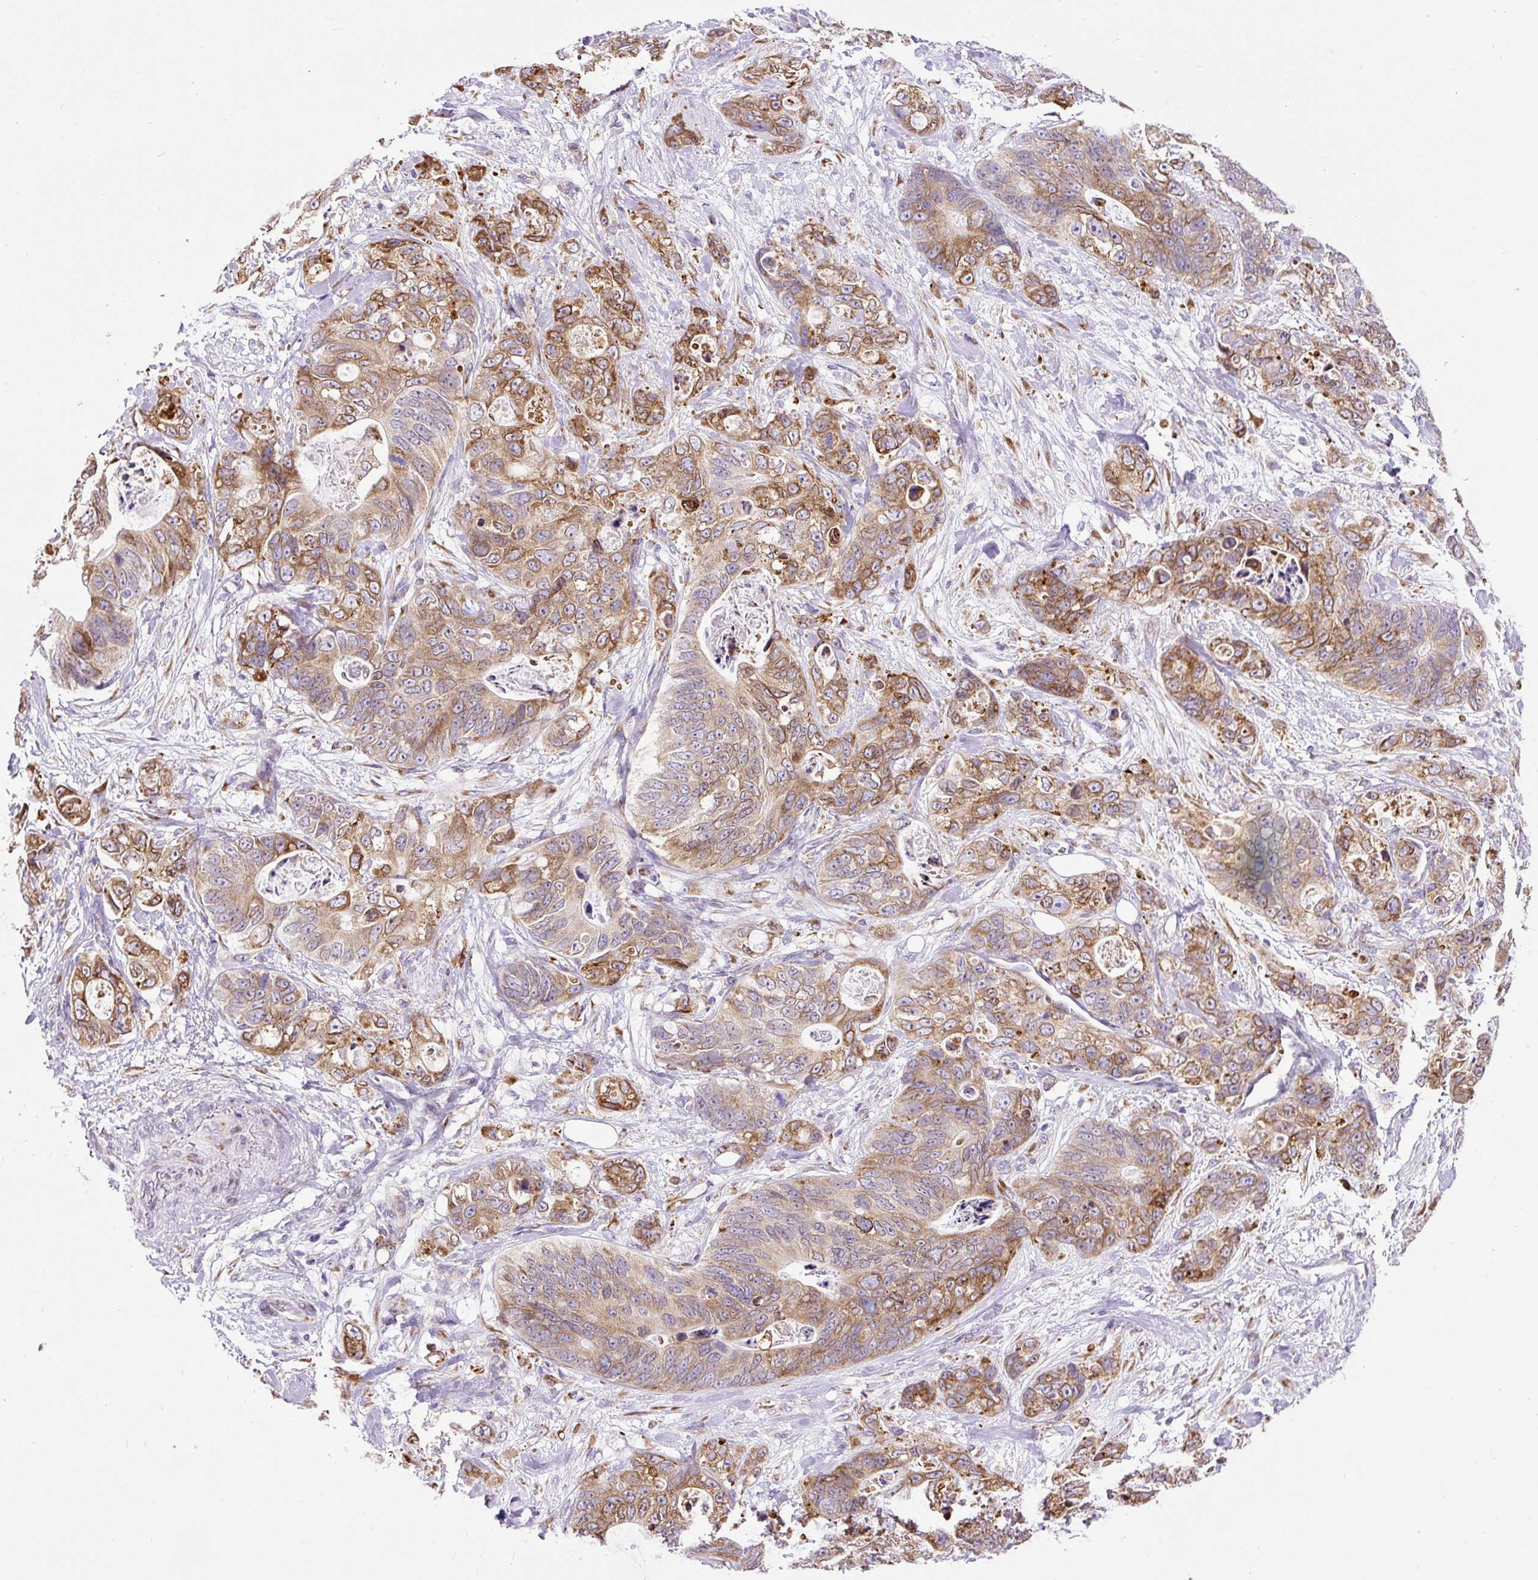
{"staining": {"intensity": "moderate", "quantity": ">75%", "location": "cytoplasmic/membranous"}, "tissue": "stomach cancer", "cell_type": "Tumor cells", "image_type": "cancer", "snomed": [{"axis": "morphology", "description": "Normal tissue, NOS"}, {"axis": "morphology", "description": "Adenocarcinoma, NOS"}, {"axis": "topography", "description": "Stomach"}], "caption": "Immunohistochemistry (IHC) staining of stomach adenocarcinoma, which demonstrates medium levels of moderate cytoplasmic/membranous positivity in approximately >75% of tumor cells indicating moderate cytoplasmic/membranous protein expression. The staining was performed using DAB (3,3'-diaminobenzidine) (brown) for protein detection and nuclei were counterstained in hematoxylin (blue).", "gene": "DDOST", "patient": {"sex": "female", "age": 89}}